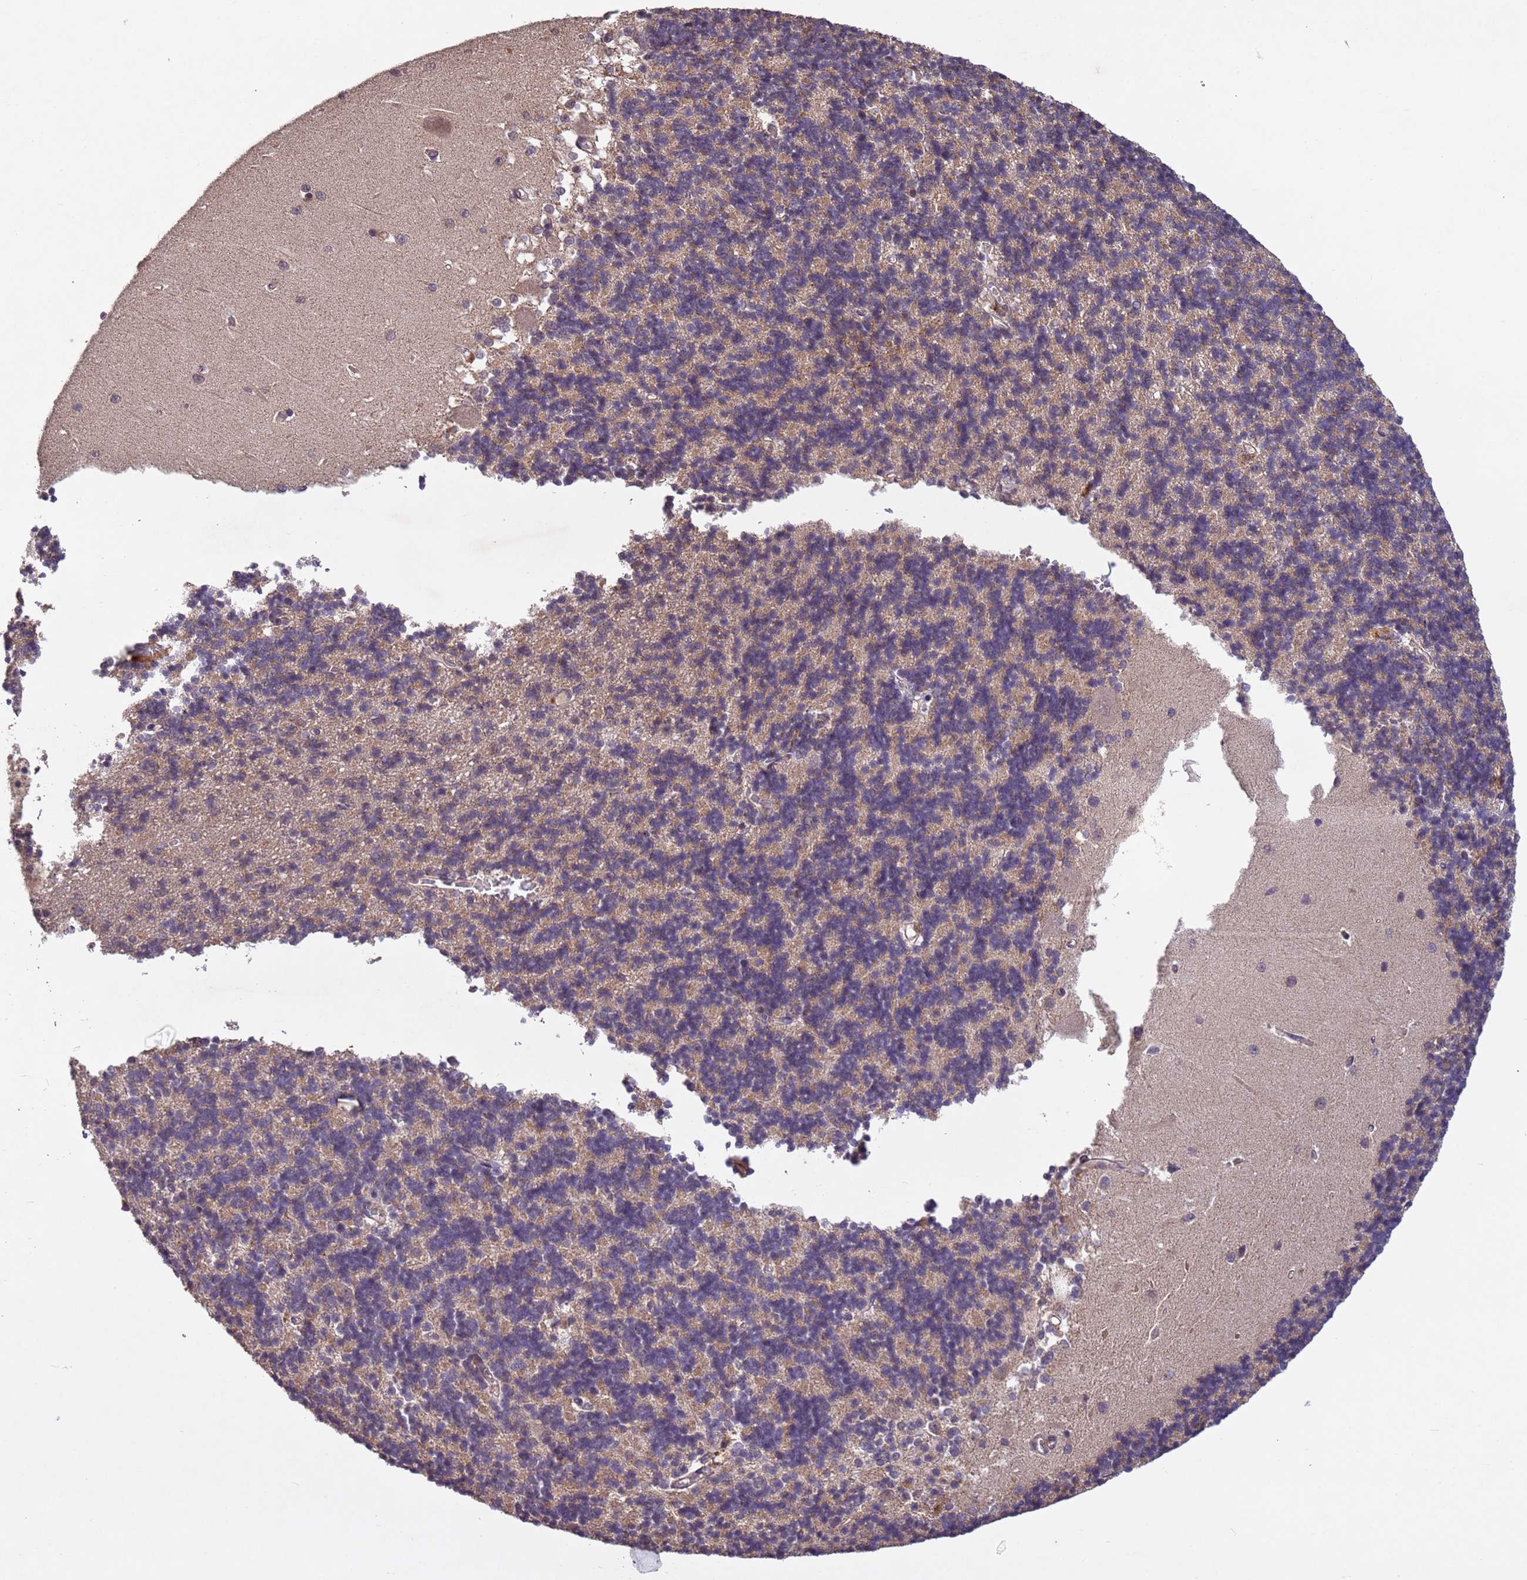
{"staining": {"intensity": "weak", "quantity": "25%-75%", "location": "cytoplasmic/membranous"}, "tissue": "cerebellum", "cell_type": "Cells in granular layer", "image_type": "normal", "snomed": [{"axis": "morphology", "description": "Normal tissue, NOS"}, {"axis": "topography", "description": "Cerebellum"}], "caption": "A histopathology image of cerebellum stained for a protein demonstrates weak cytoplasmic/membranous brown staining in cells in granular layer.", "gene": "FASTKD1", "patient": {"sex": "male", "age": 37}}